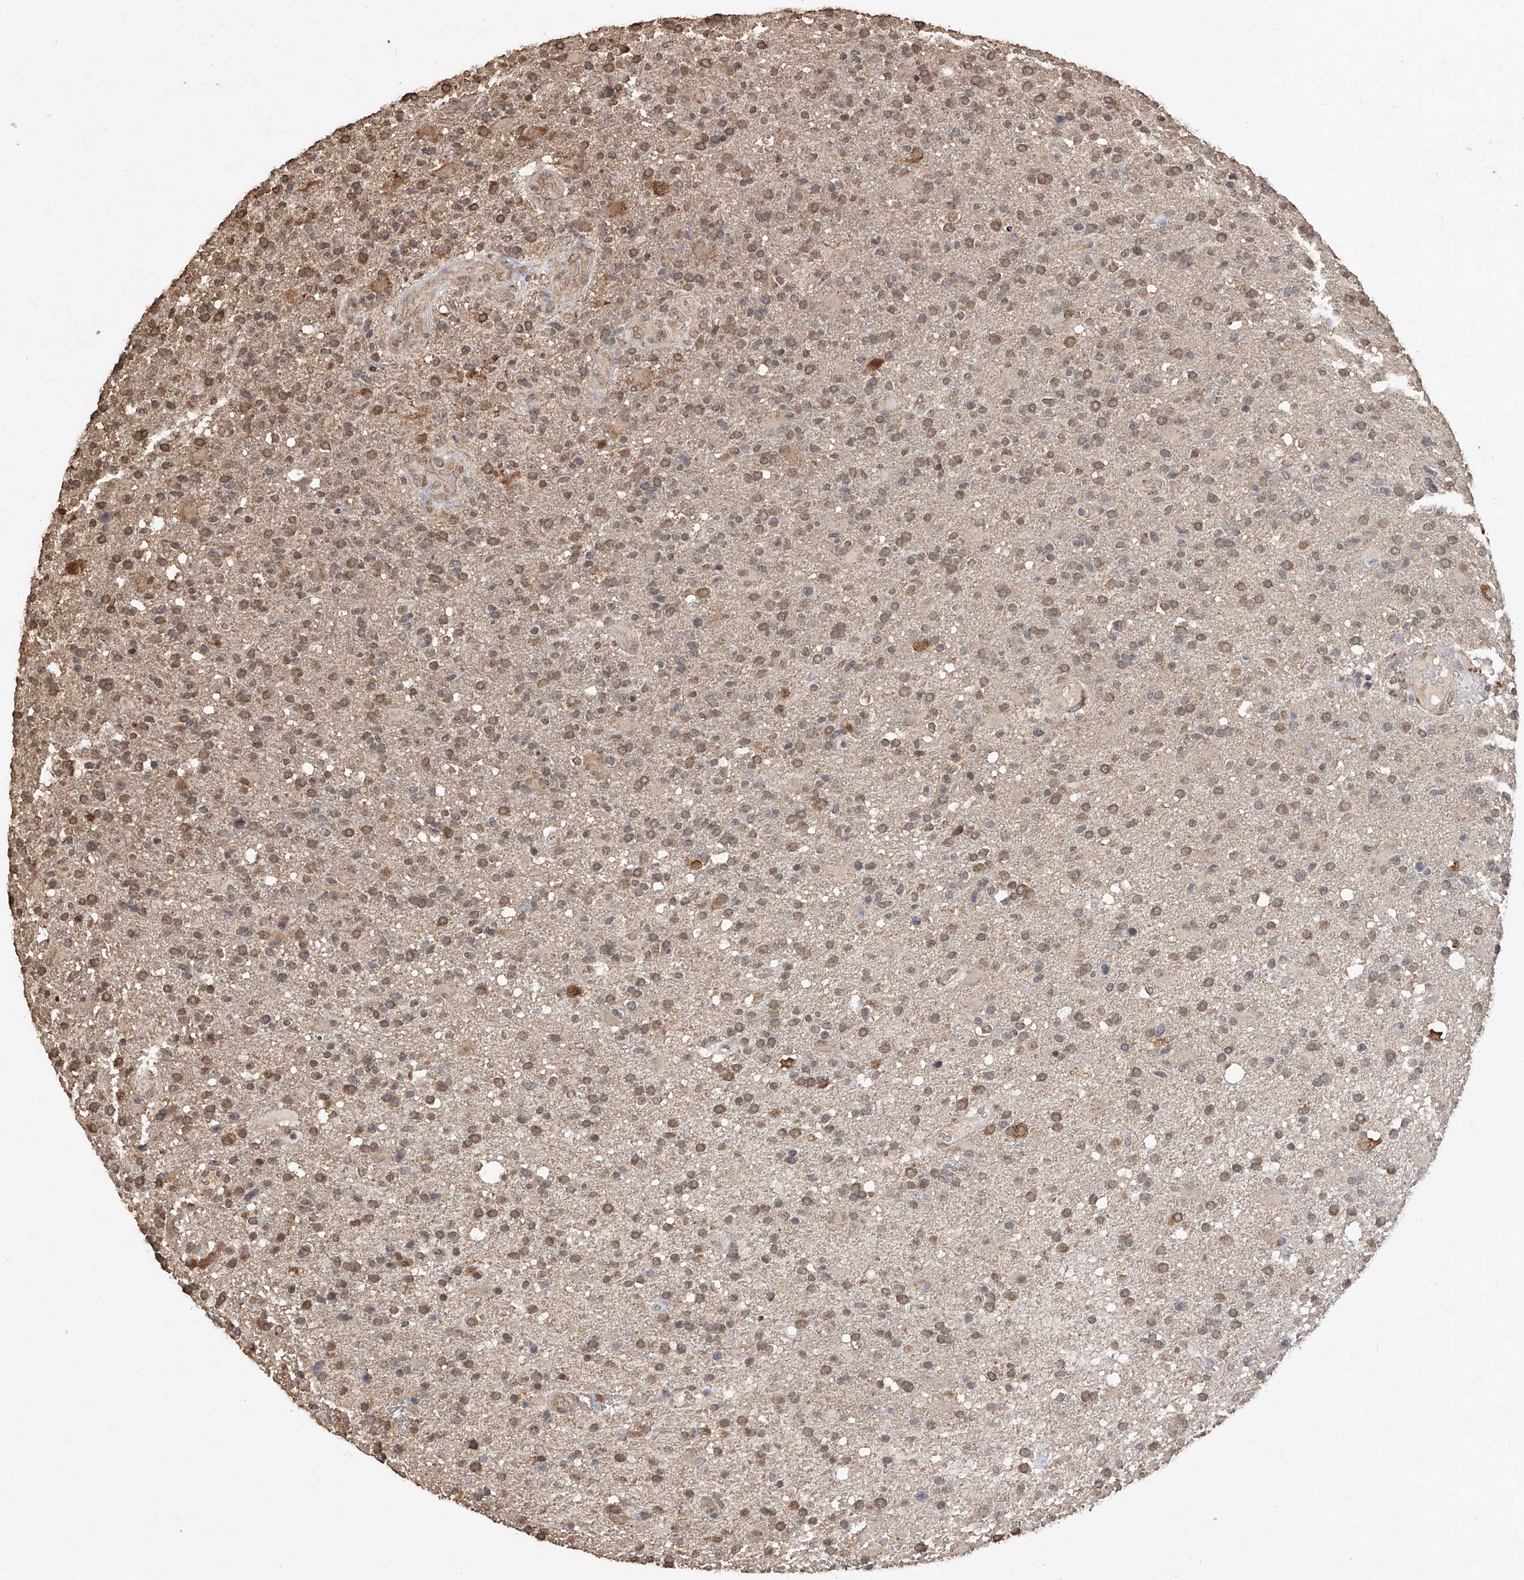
{"staining": {"intensity": "moderate", "quantity": "<25%", "location": "cytoplasmic/membranous"}, "tissue": "glioma", "cell_type": "Tumor cells", "image_type": "cancer", "snomed": [{"axis": "morphology", "description": "Glioma, malignant, High grade"}, {"axis": "topography", "description": "Brain"}], "caption": "A brown stain shows moderate cytoplasmic/membranous staining of a protein in human malignant glioma (high-grade) tumor cells. The staining was performed using DAB to visualize the protein expression in brown, while the nuclei were stained in blue with hematoxylin (Magnification: 20x).", "gene": "ELOVL1", "patient": {"sex": "male", "age": 72}}